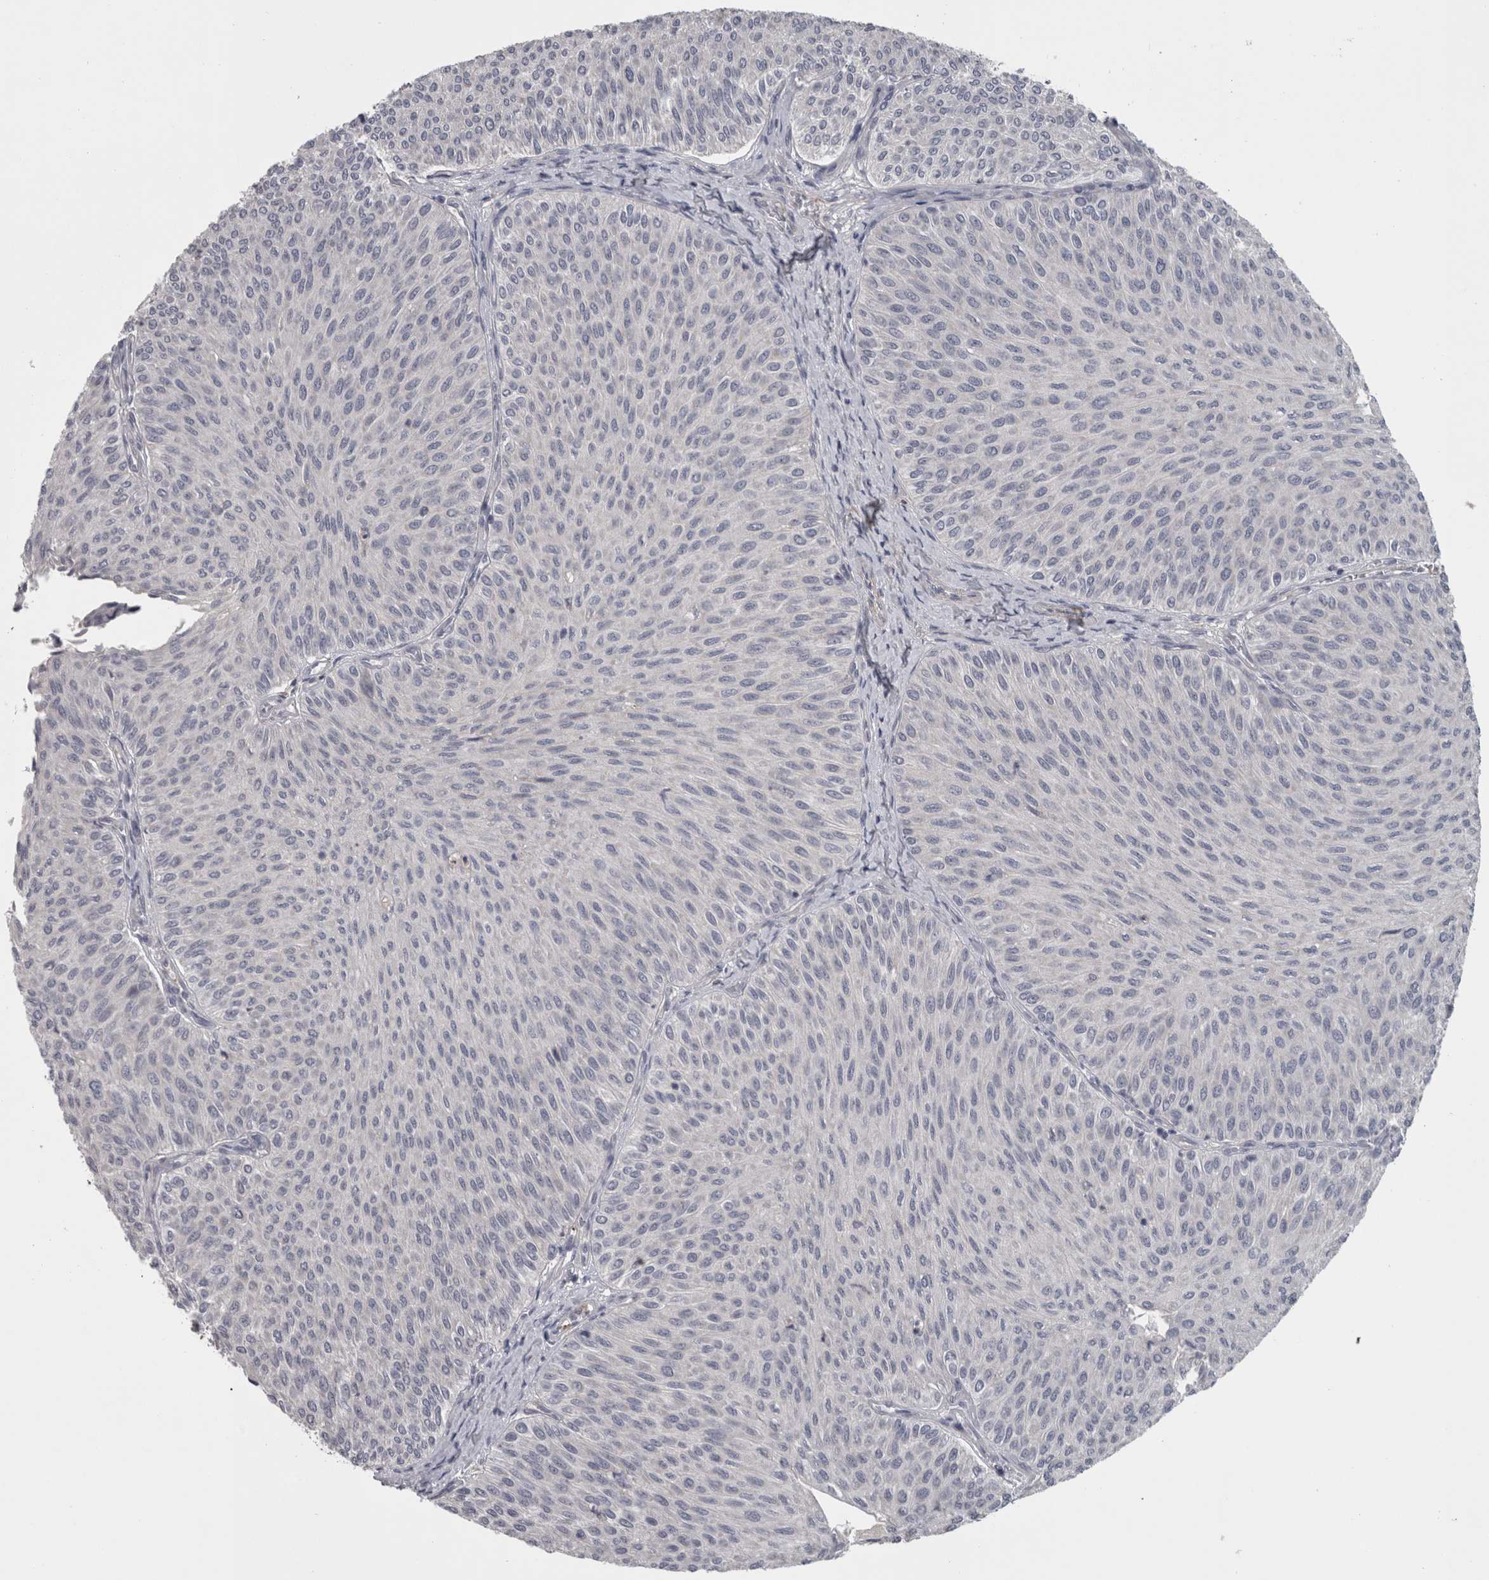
{"staining": {"intensity": "negative", "quantity": "none", "location": "none"}, "tissue": "urothelial cancer", "cell_type": "Tumor cells", "image_type": "cancer", "snomed": [{"axis": "morphology", "description": "Urothelial carcinoma, Low grade"}, {"axis": "topography", "description": "Urinary bladder"}], "caption": "Tumor cells show no significant positivity in urothelial carcinoma (low-grade).", "gene": "RMDN1", "patient": {"sex": "male", "age": 78}}